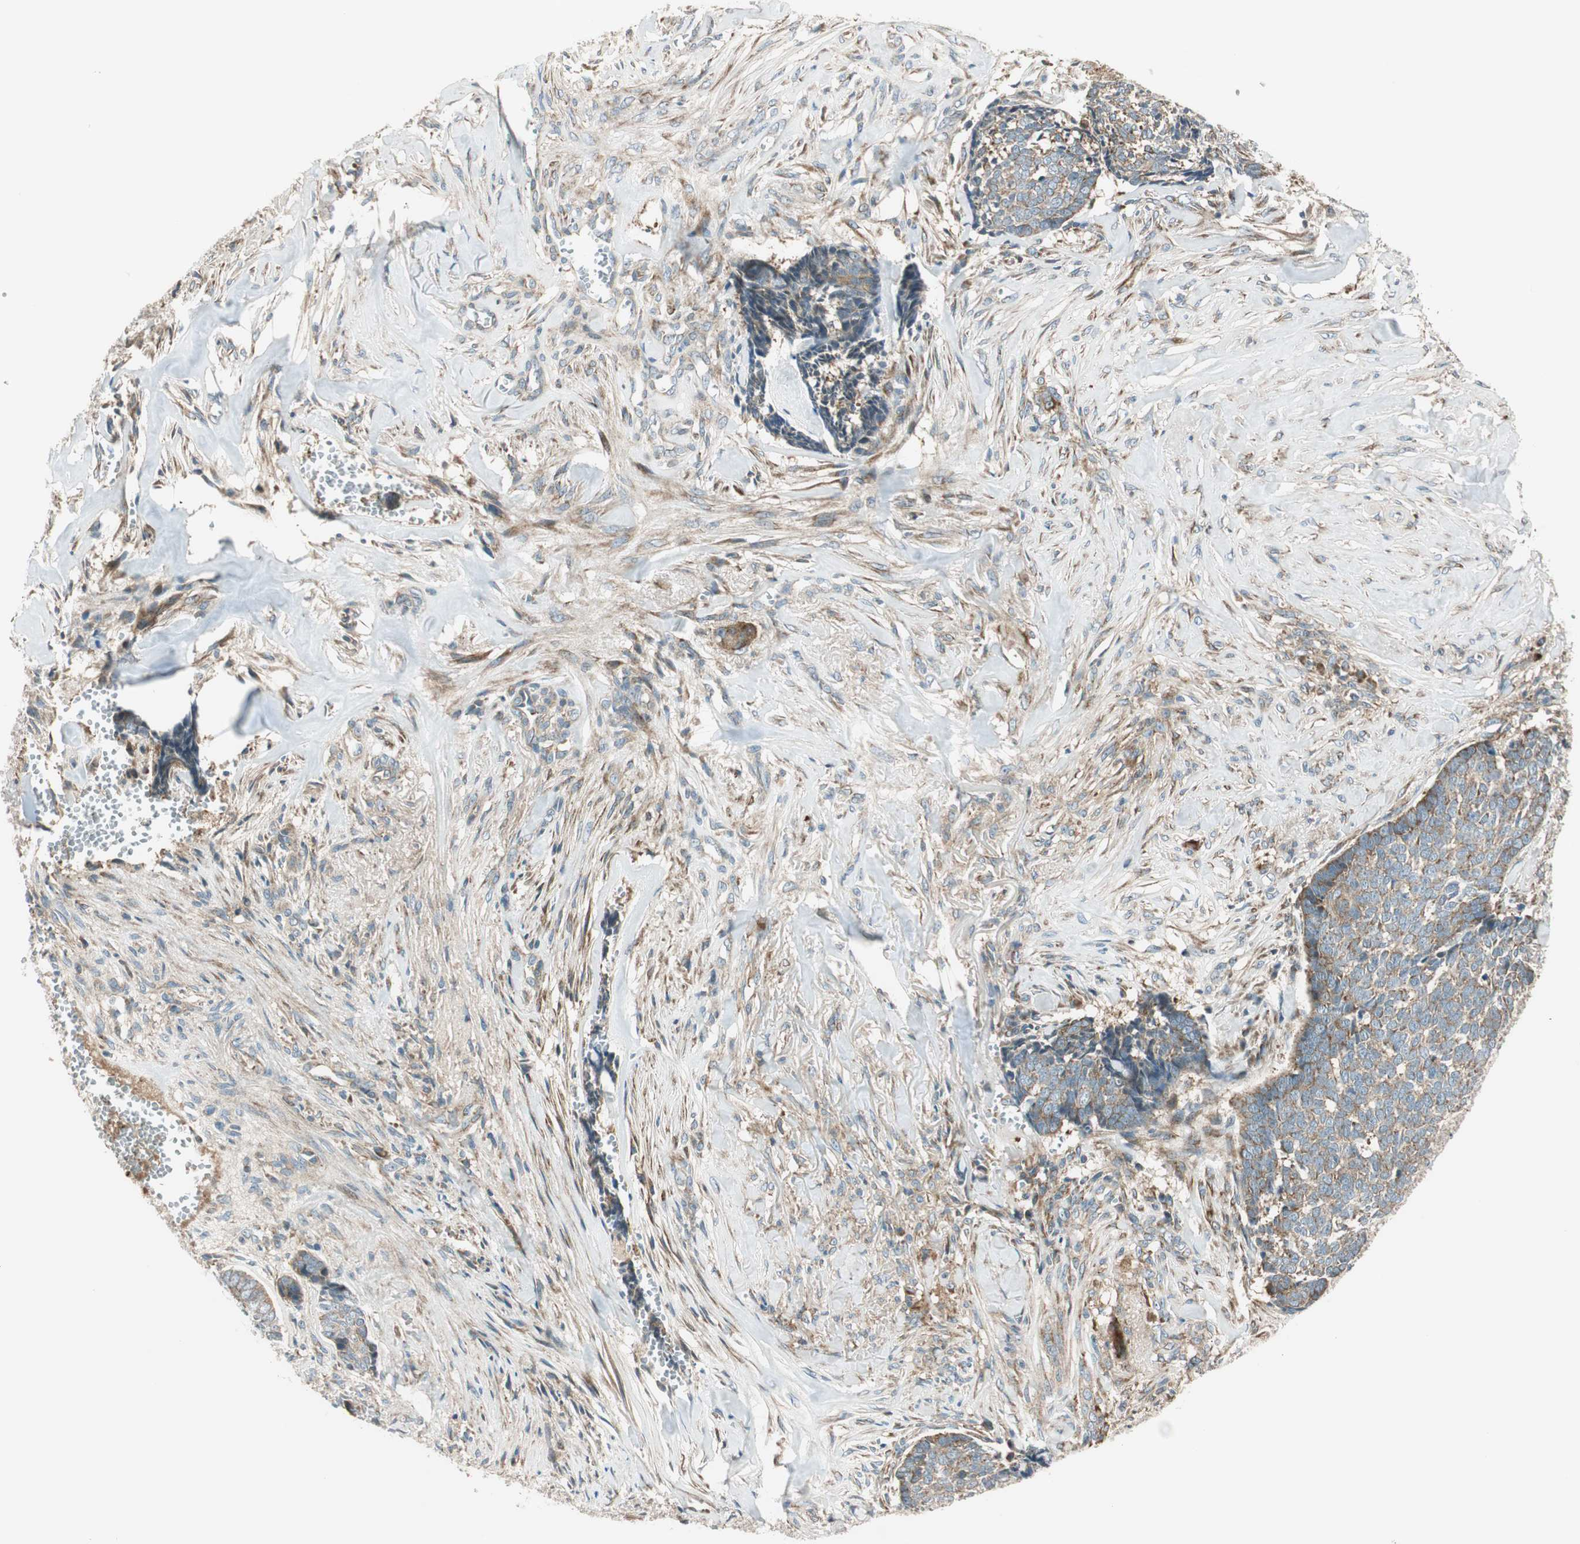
{"staining": {"intensity": "weak", "quantity": ">75%", "location": "cytoplasmic/membranous"}, "tissue": "skin cancer", "cell_type": "Tumor cells", "image_type": "cancer", "snomed": [{"axis": "morphology", "description": "Basal cell carcinoma"}, {"axis": "topography", "description": "Skin"}], "caption": "DAB (3,3'-diaminobenzidine) immunohistochemical staining of skin cancer (basal cell carcinoma) displays weak cytoplasmic/membranous protein expression in approximately >75% of tumor cells.", "gene": "ABI1", "patient": {"sex": "male", "age": 84}}